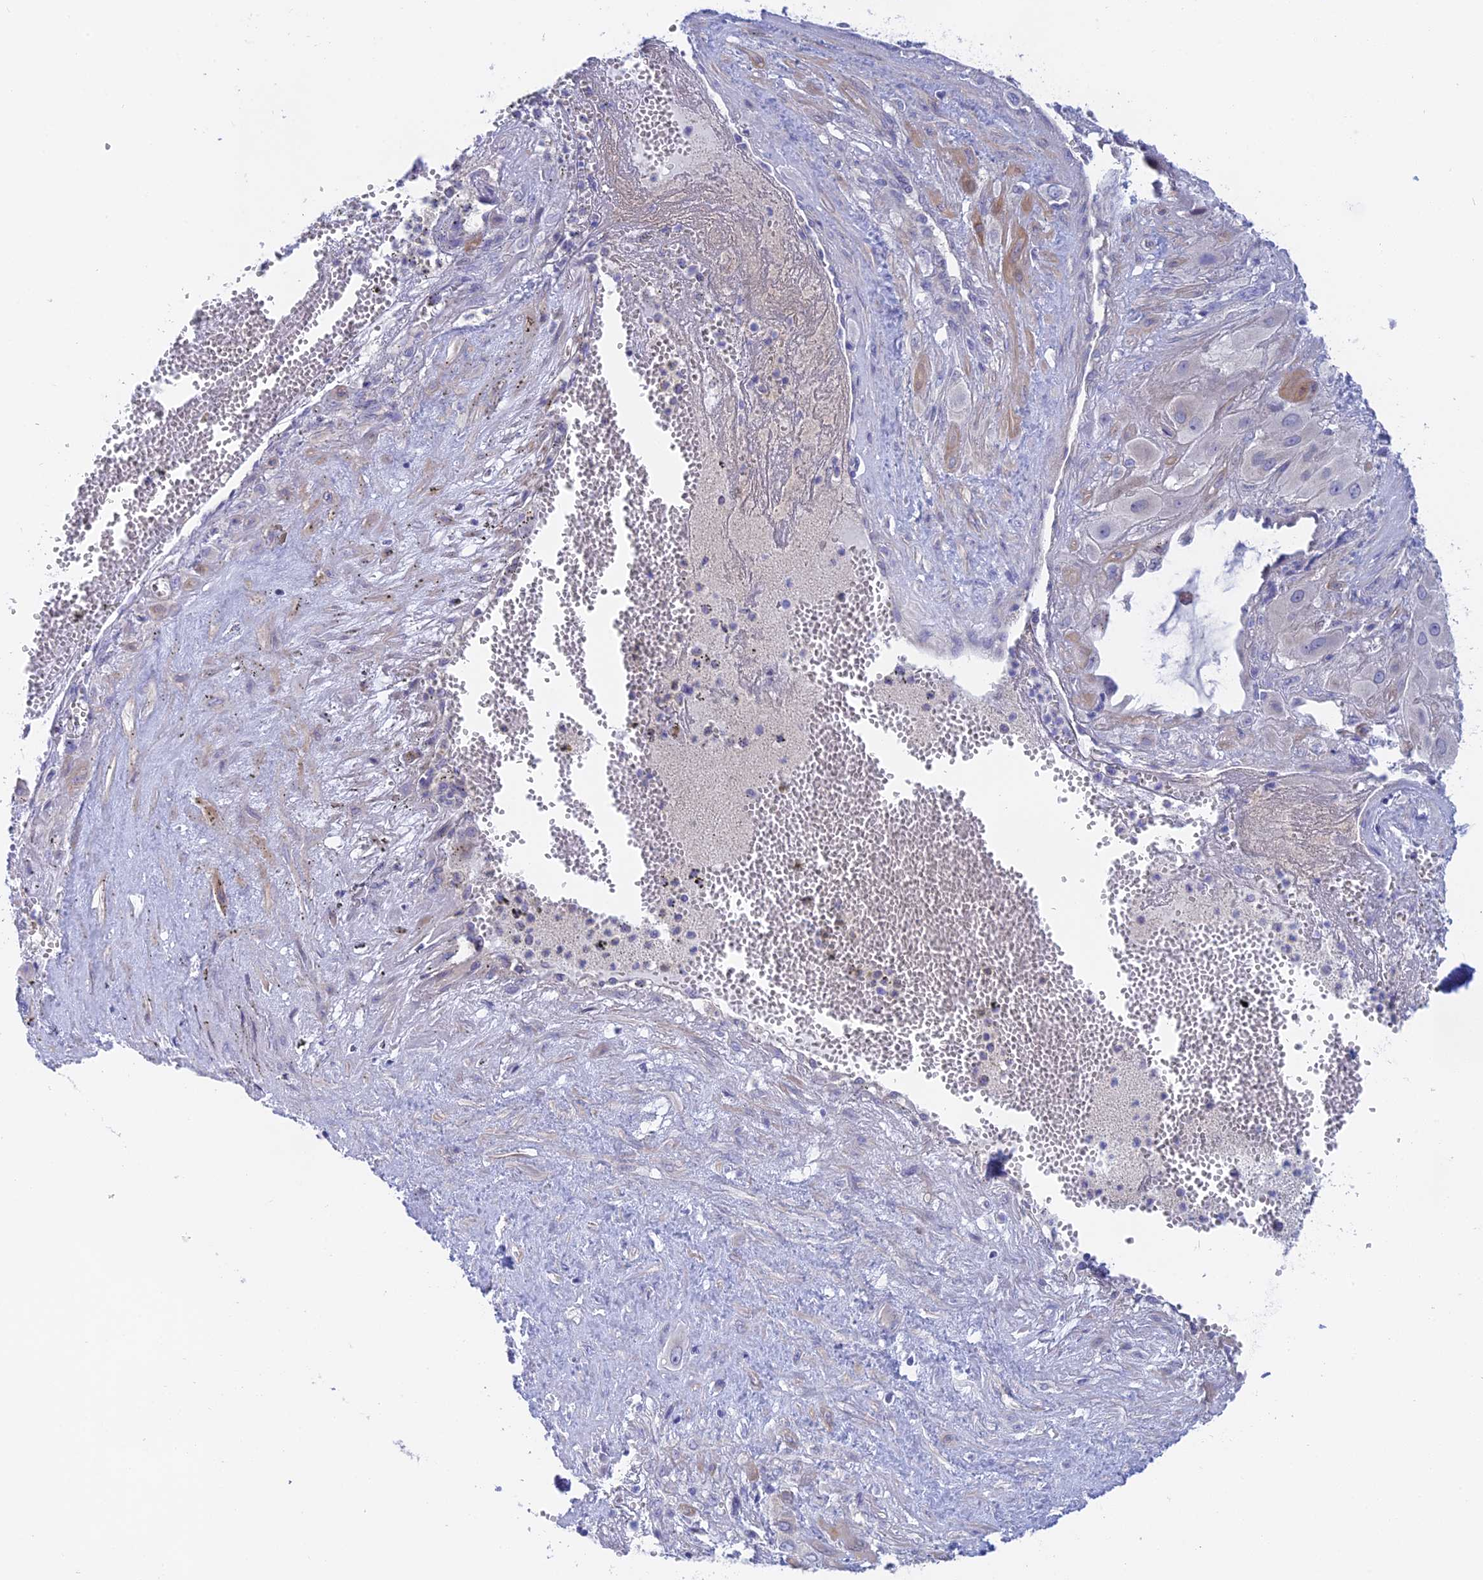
{"staining": {"intensity": "negative", "quantity": "none", "location": "none"}, "tissue": "cervical cancer", "cell_type": "Tumor cells", "image_type": "cancer", "snomed": [{"axis": "morphology", "description": "Squamous cell carcinoma, NOS"}, {"axis": "topography", "description": "Cervix"}], "caption": "Immunohistochemical staining of cervical squamous cell carcinoma exhibits no significant expression in tumor cells.", "gene": "GLB1L", "patient": {"sex": "female", "age": 34}}